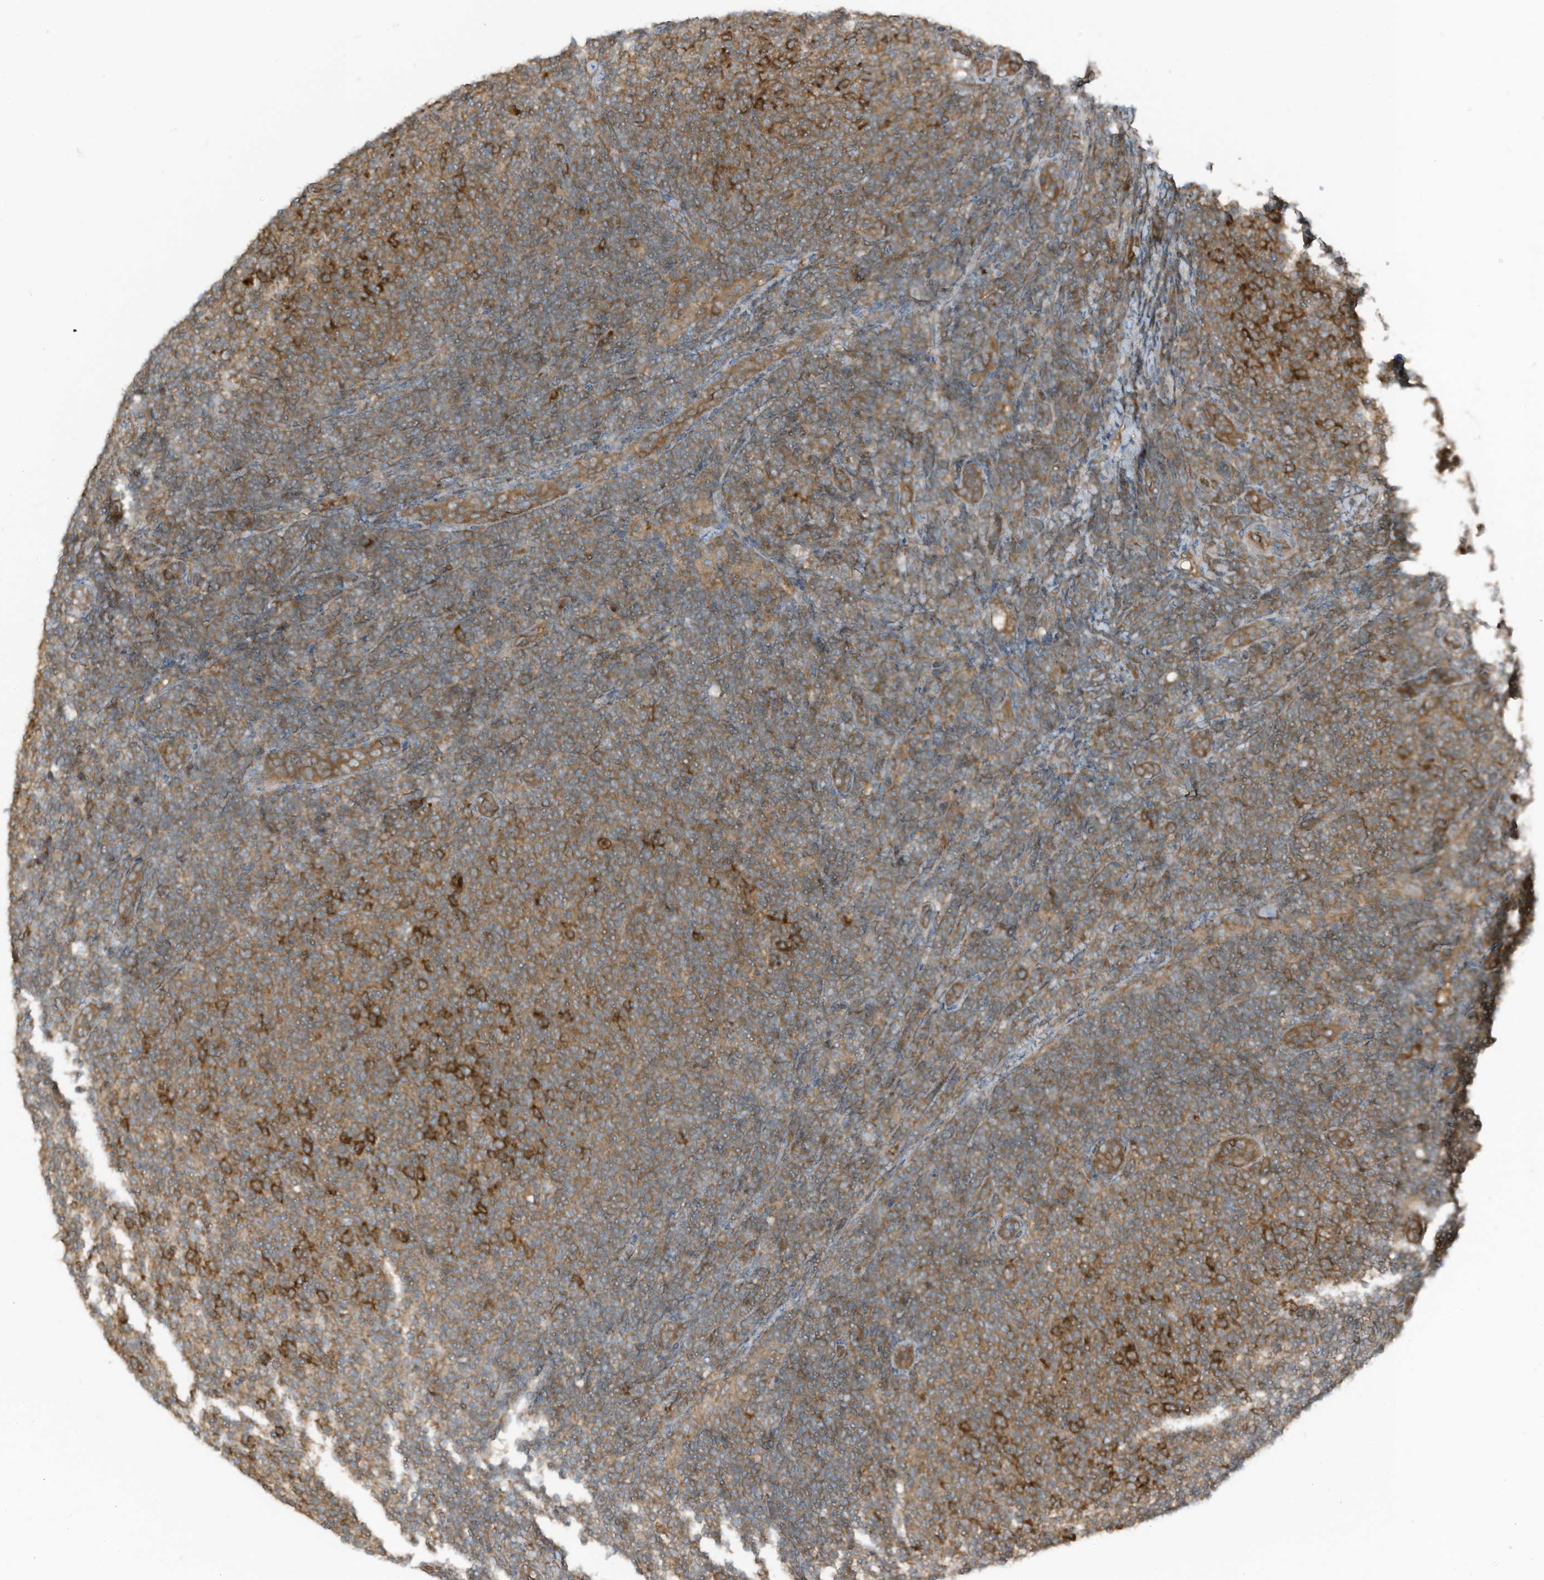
{"staining": {"intensity": "moderate", "quantity": "25%-75%", "location": "cytoplasmic/membranous"}, "tissue": "lymphoma", "cell_type": "Tumor cells", "image_type": "cancer", "snomed": [{"axis": "morphology", "description": "Malignant lymphoma, non-Hodgkin's type, Low grade"}, {"axis": "topography", "description": "Lymph node"}], "caption": "The histopathology image exhibits staining of malignant lymphoma, non-Hodgkin's type (low-grade), revealing moderate cytoplasmic/membranous protein expression (brown color) within tumor cells.", "gene": "TXNDC9", "patient": {"sex": "male", "age": 66}}